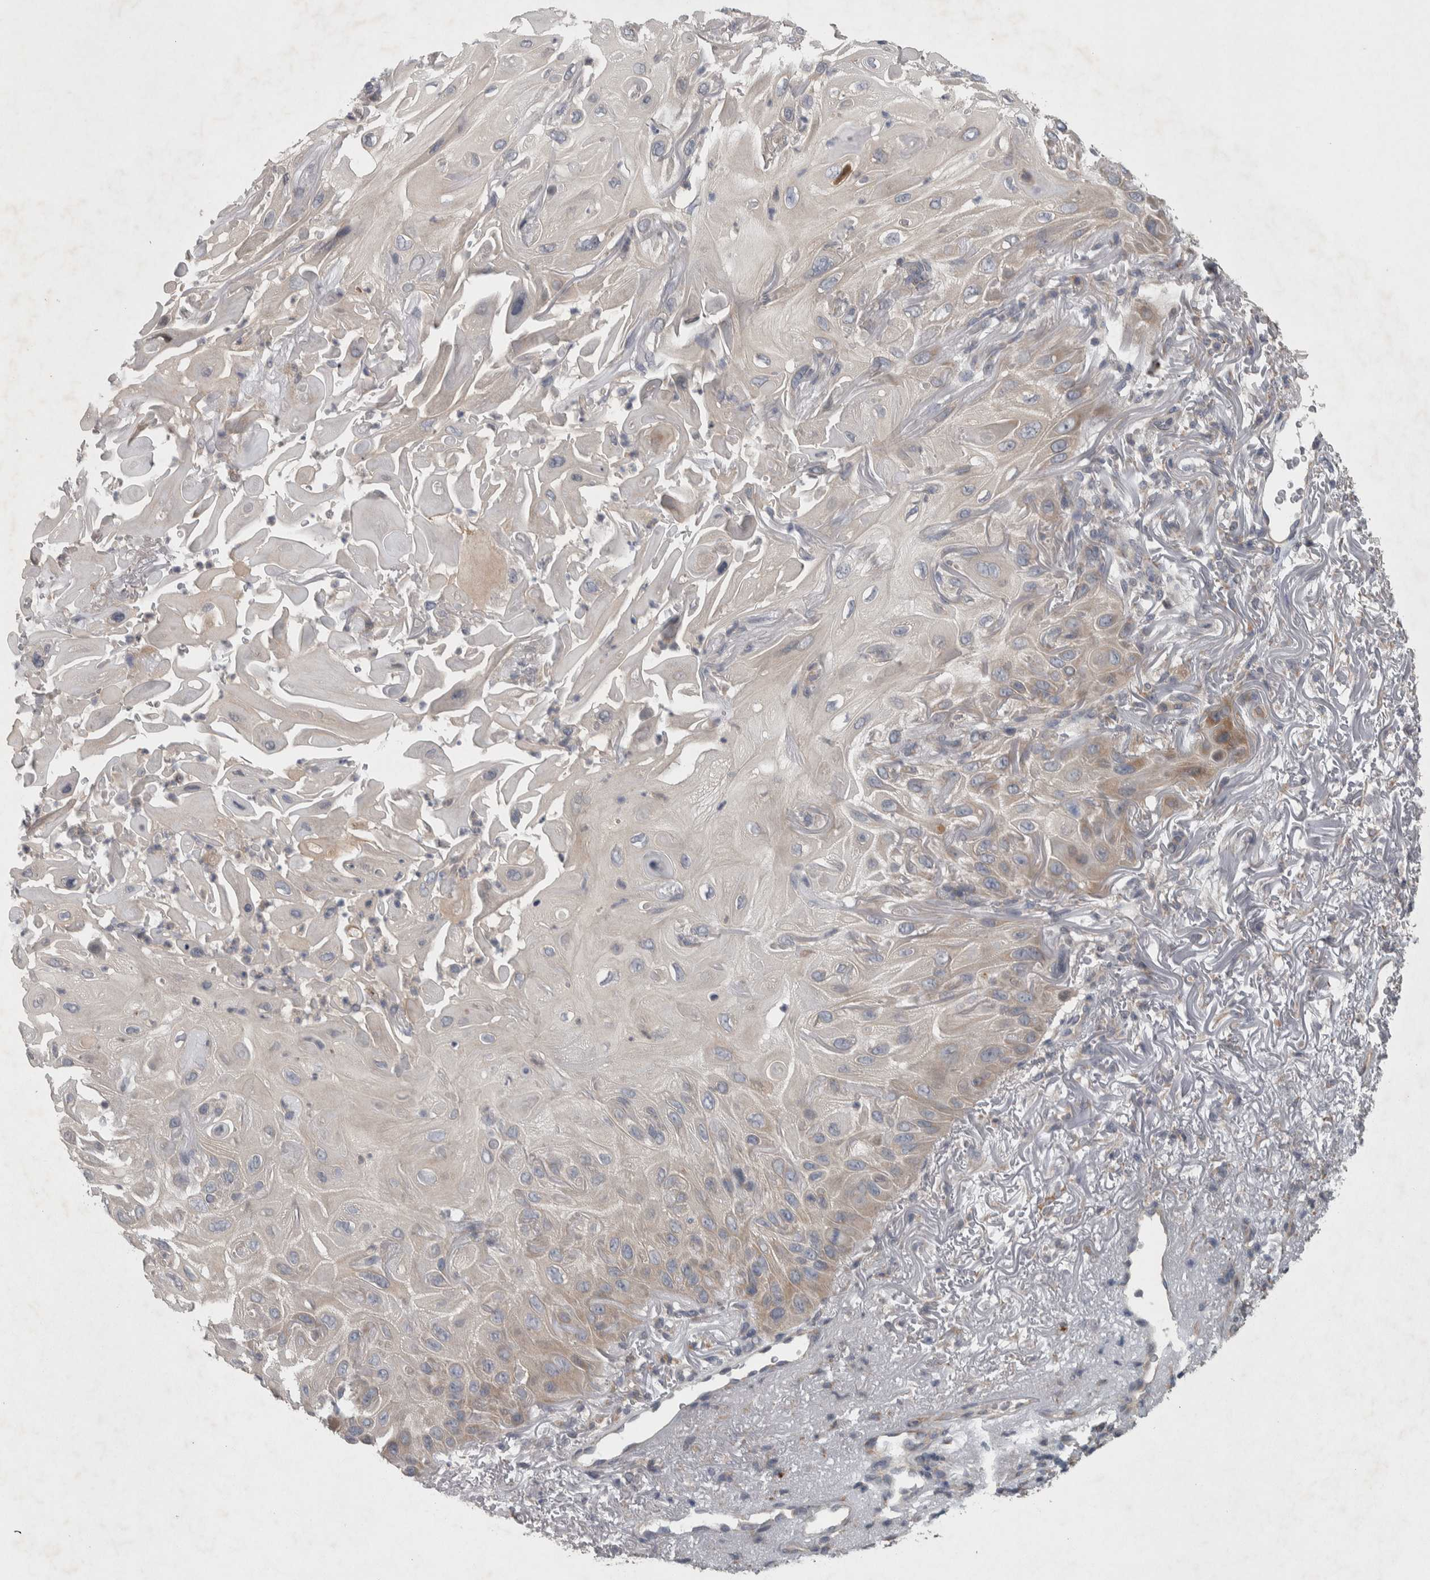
{"staining": {"intensity": "weak", "quantity": "<25%", "location": "cytoplasmic/membranous"}, "tissue": "skin cancer", "cell_type": "Tumor cells", "image_type": "cancer", "snomed": [{"axis": "morphology", "description": "Squamous cell carcinoma, NOS"}, {"axis": "topography", "description": "Skin"}], "caption": "IHC photomicrograph of human skin cancer stained for a protein (brown), which exhibits no positivity in tumor cells.", "gene": "SRP68", "patient": {"sex": "female", "age": 77}}